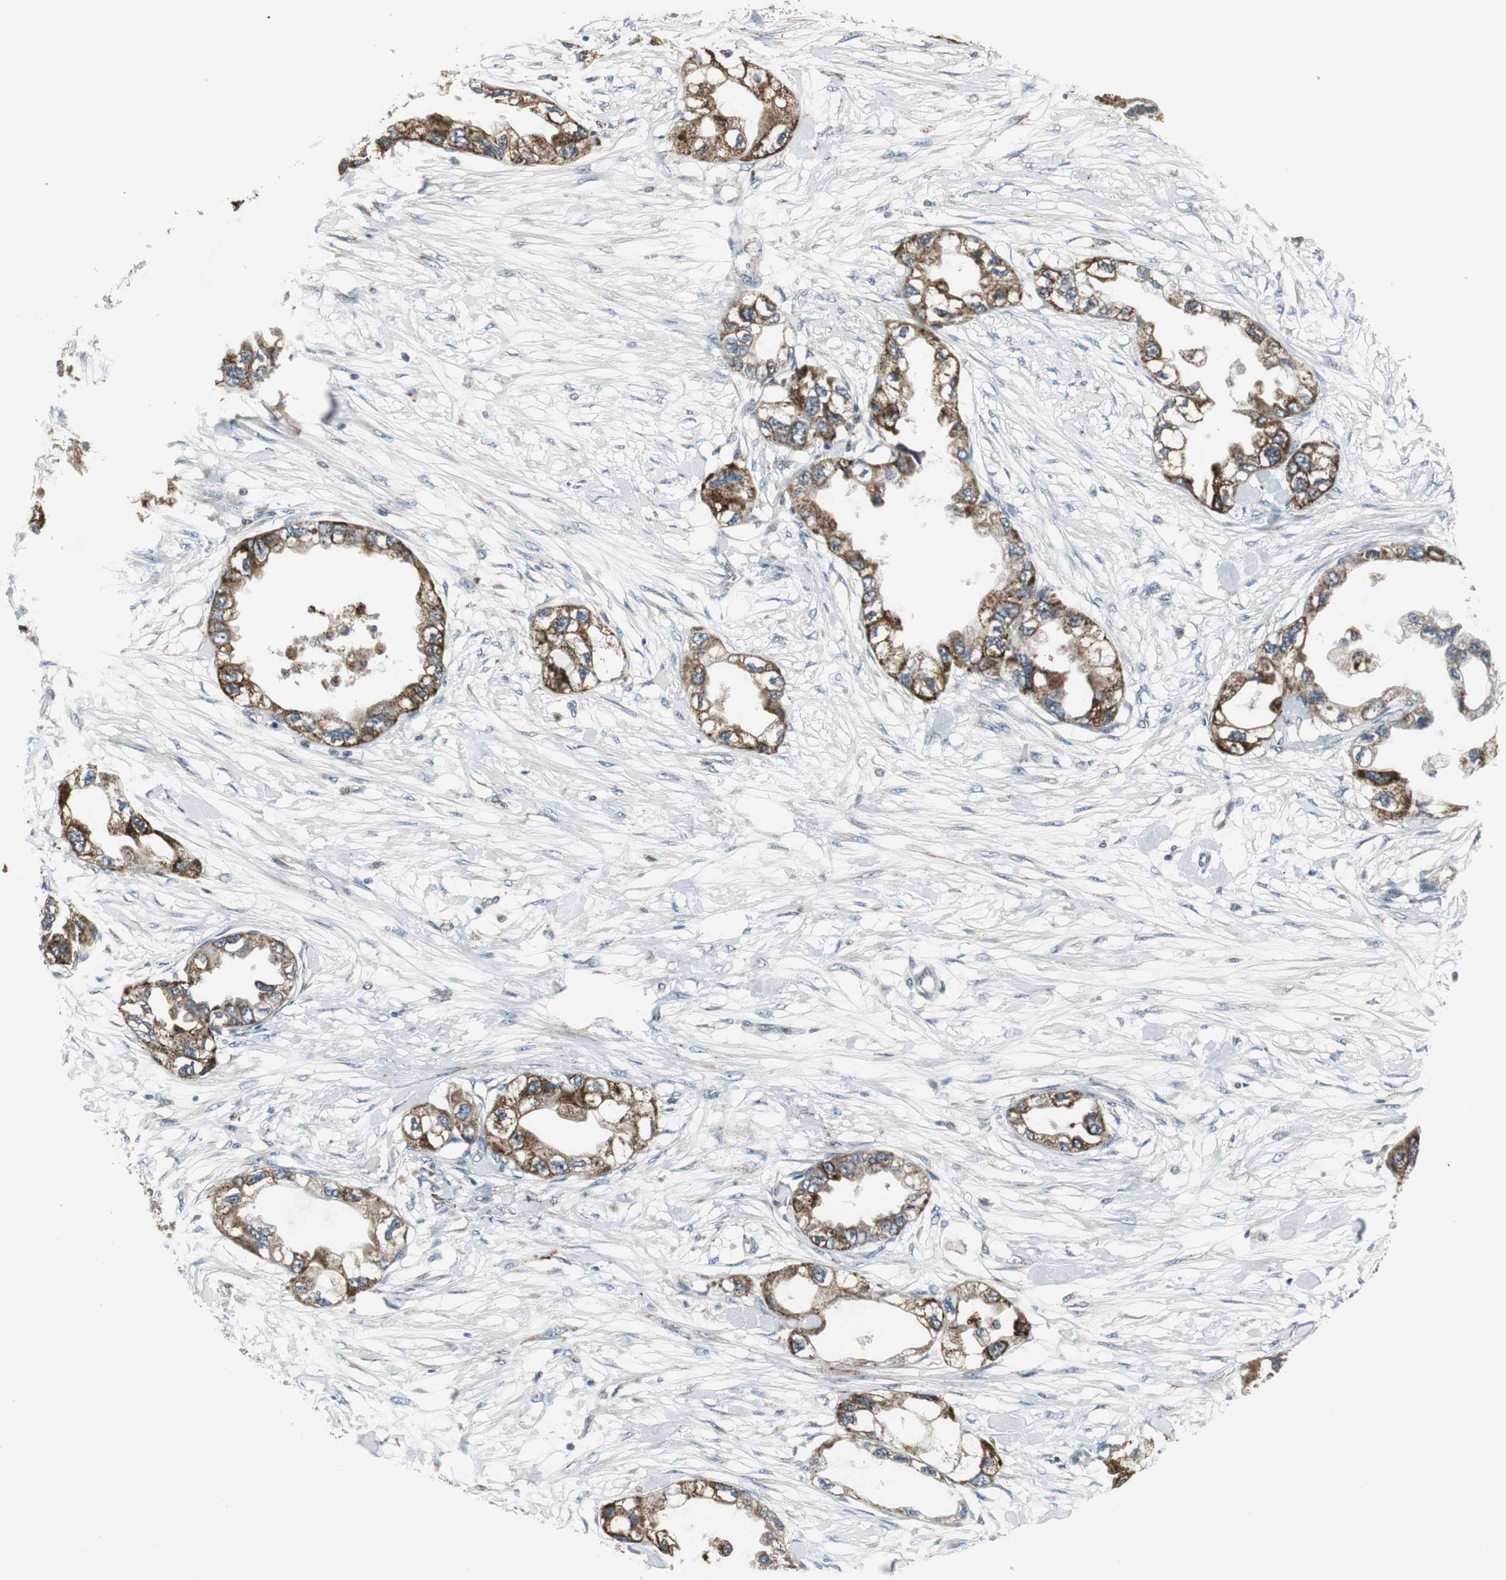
{"staining": {"intensity": "strong", "quantity": ">75%", "location": "cytoplasmic/membranous"}, "tissue": "endometrial cancer", "cell_type": "Tumor cells", "image_type": "cancer", "snomed": [{"axis": "morphology", "description": "Adenocarcinoma, NOS"}, {"axis": "topography", "description": "Endometrium"}], "caption": "Endometrial cancer stained with DAB IHC displays high levels of strong cytoplasmic/membranous expression in approximately >75% of tumor cells.", "gene": "JTB", "patient": {"sex": "female", "age": 67}}